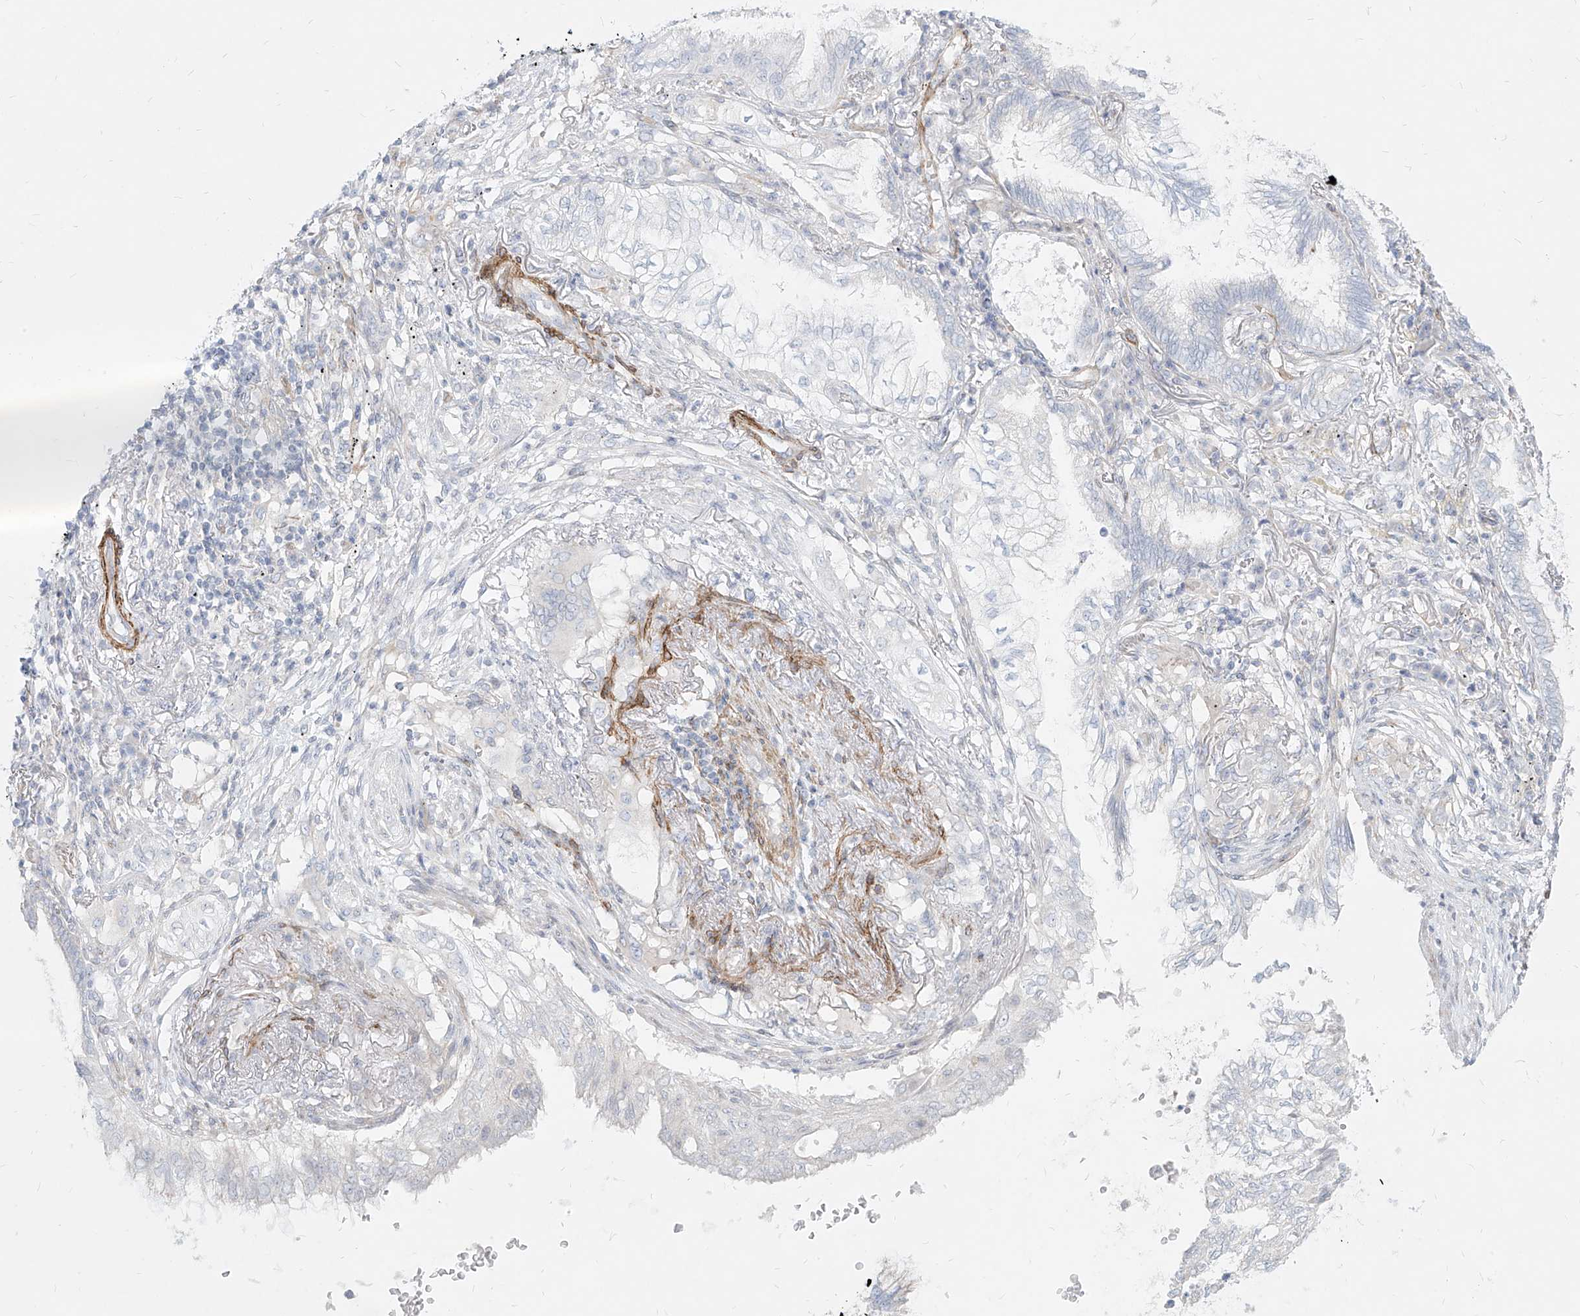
{"staining": {"intensity": "negative", "quantity": "none", "location": "none"}, "tissue": "lung cancer", "cell_type": "Tumor cells", "image_type": "cancer", "snomed": [{"axis": "morphology", "description": "Adenocarcinoma, NOS"}, {"axis": "topography", "description": "Lung"}], "caption": "Immunohistochemical staining of human adenocarcinoma (lung) reveals no significant expression in tumor cells.", "gene": "ITPKB", "patient": {"sex": "female", "age": 70}}